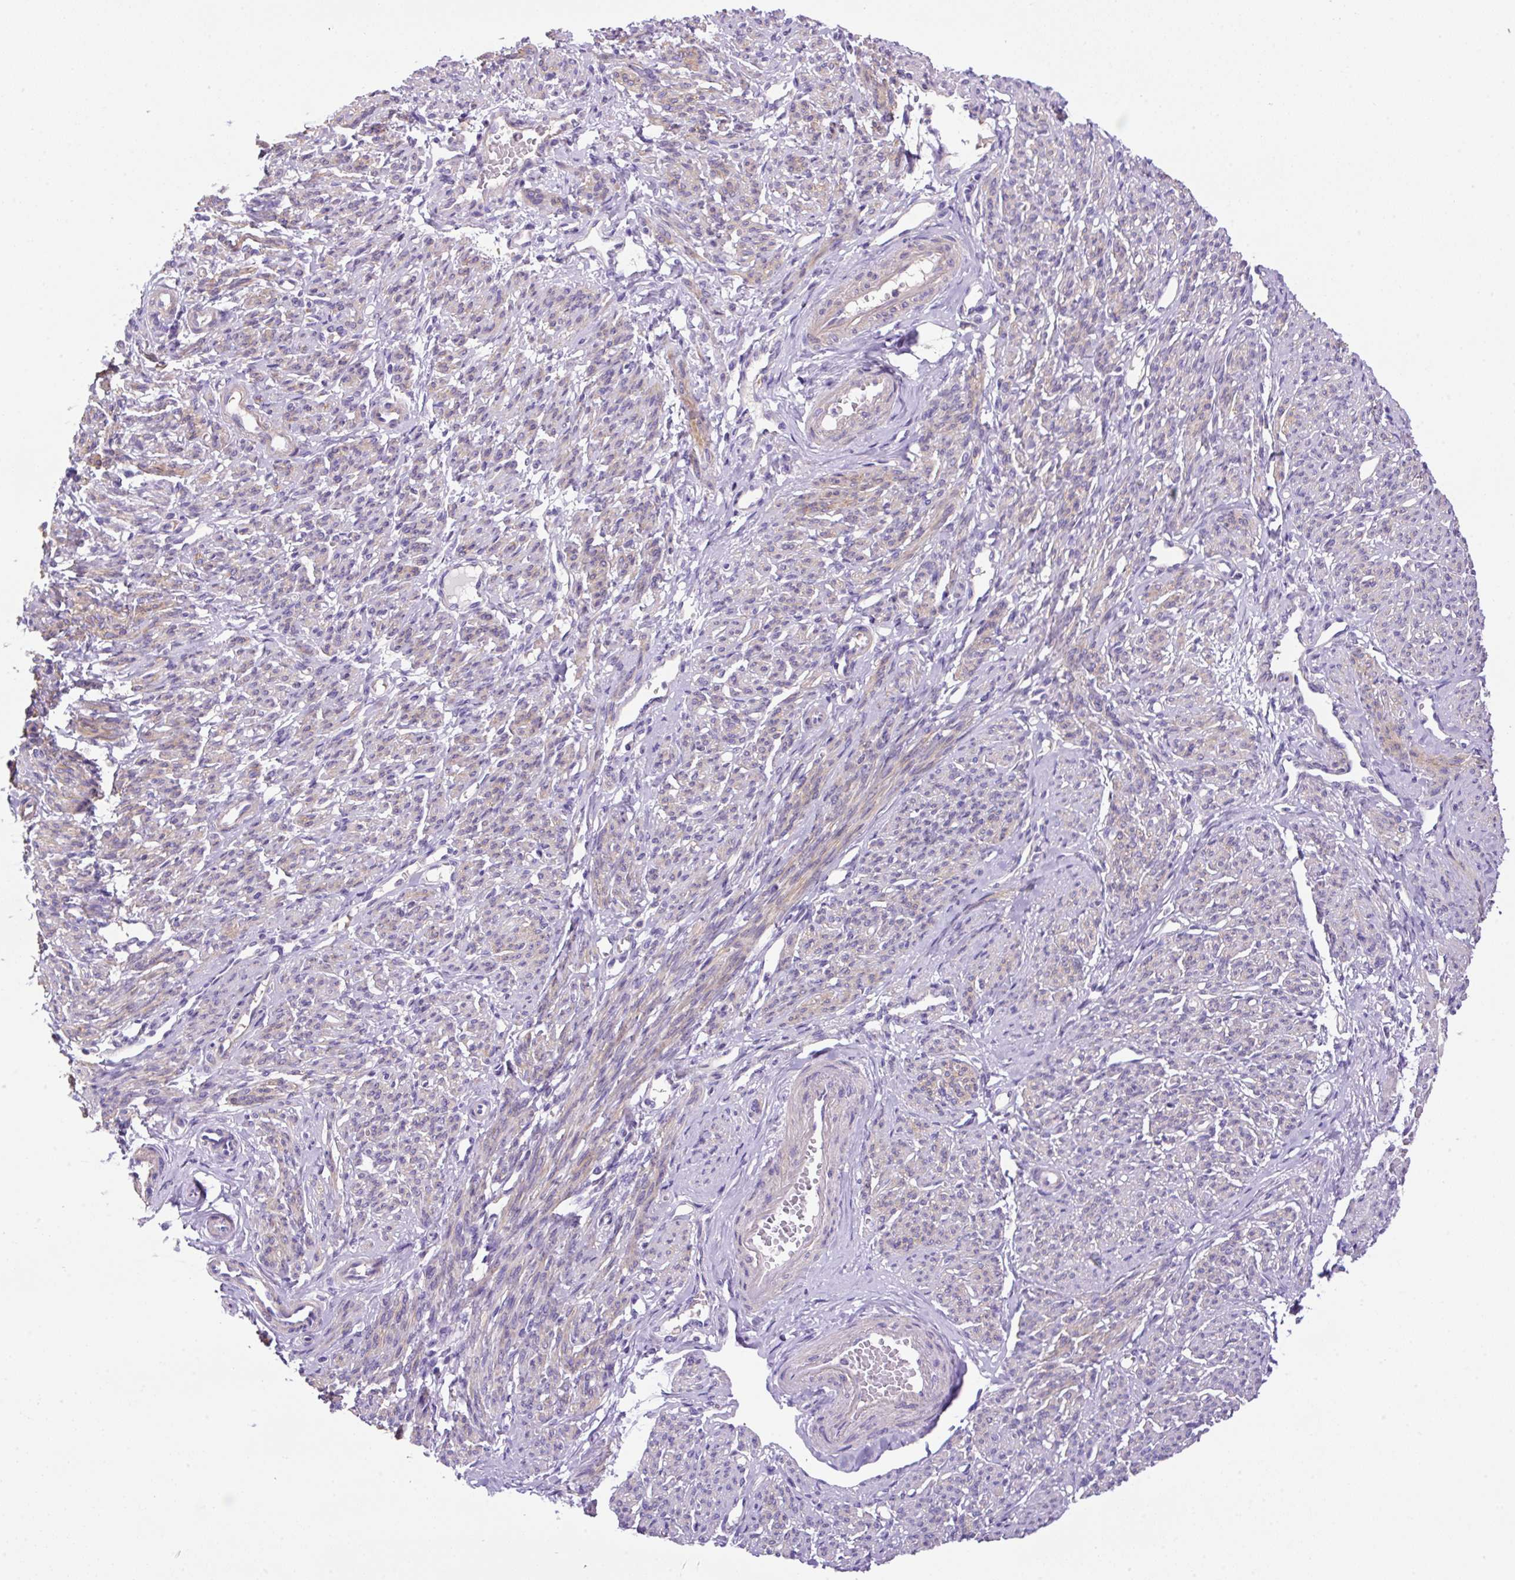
{"staining": {"intensity": "moderate", "quantity": "<25%", "location": "cytoplasmic/membranous"}, "tissue": "smooth muscle", "cell_type": "Smooth muscle cells", "image_type": "normal", "snomed": [{"axis": "morphology", "description": "Normal tissue, NOS"}, {"axis": "topography", "description": "Smooth muscle"}], "caption": "IHC (DAB) staining of normal smooth muscle shows moderate cytoplasmic/membranous protein positivity in about <25% of smooth muscle cells.", "gene": "NPTN", "patient": {"sex": "female", "age": 65}}